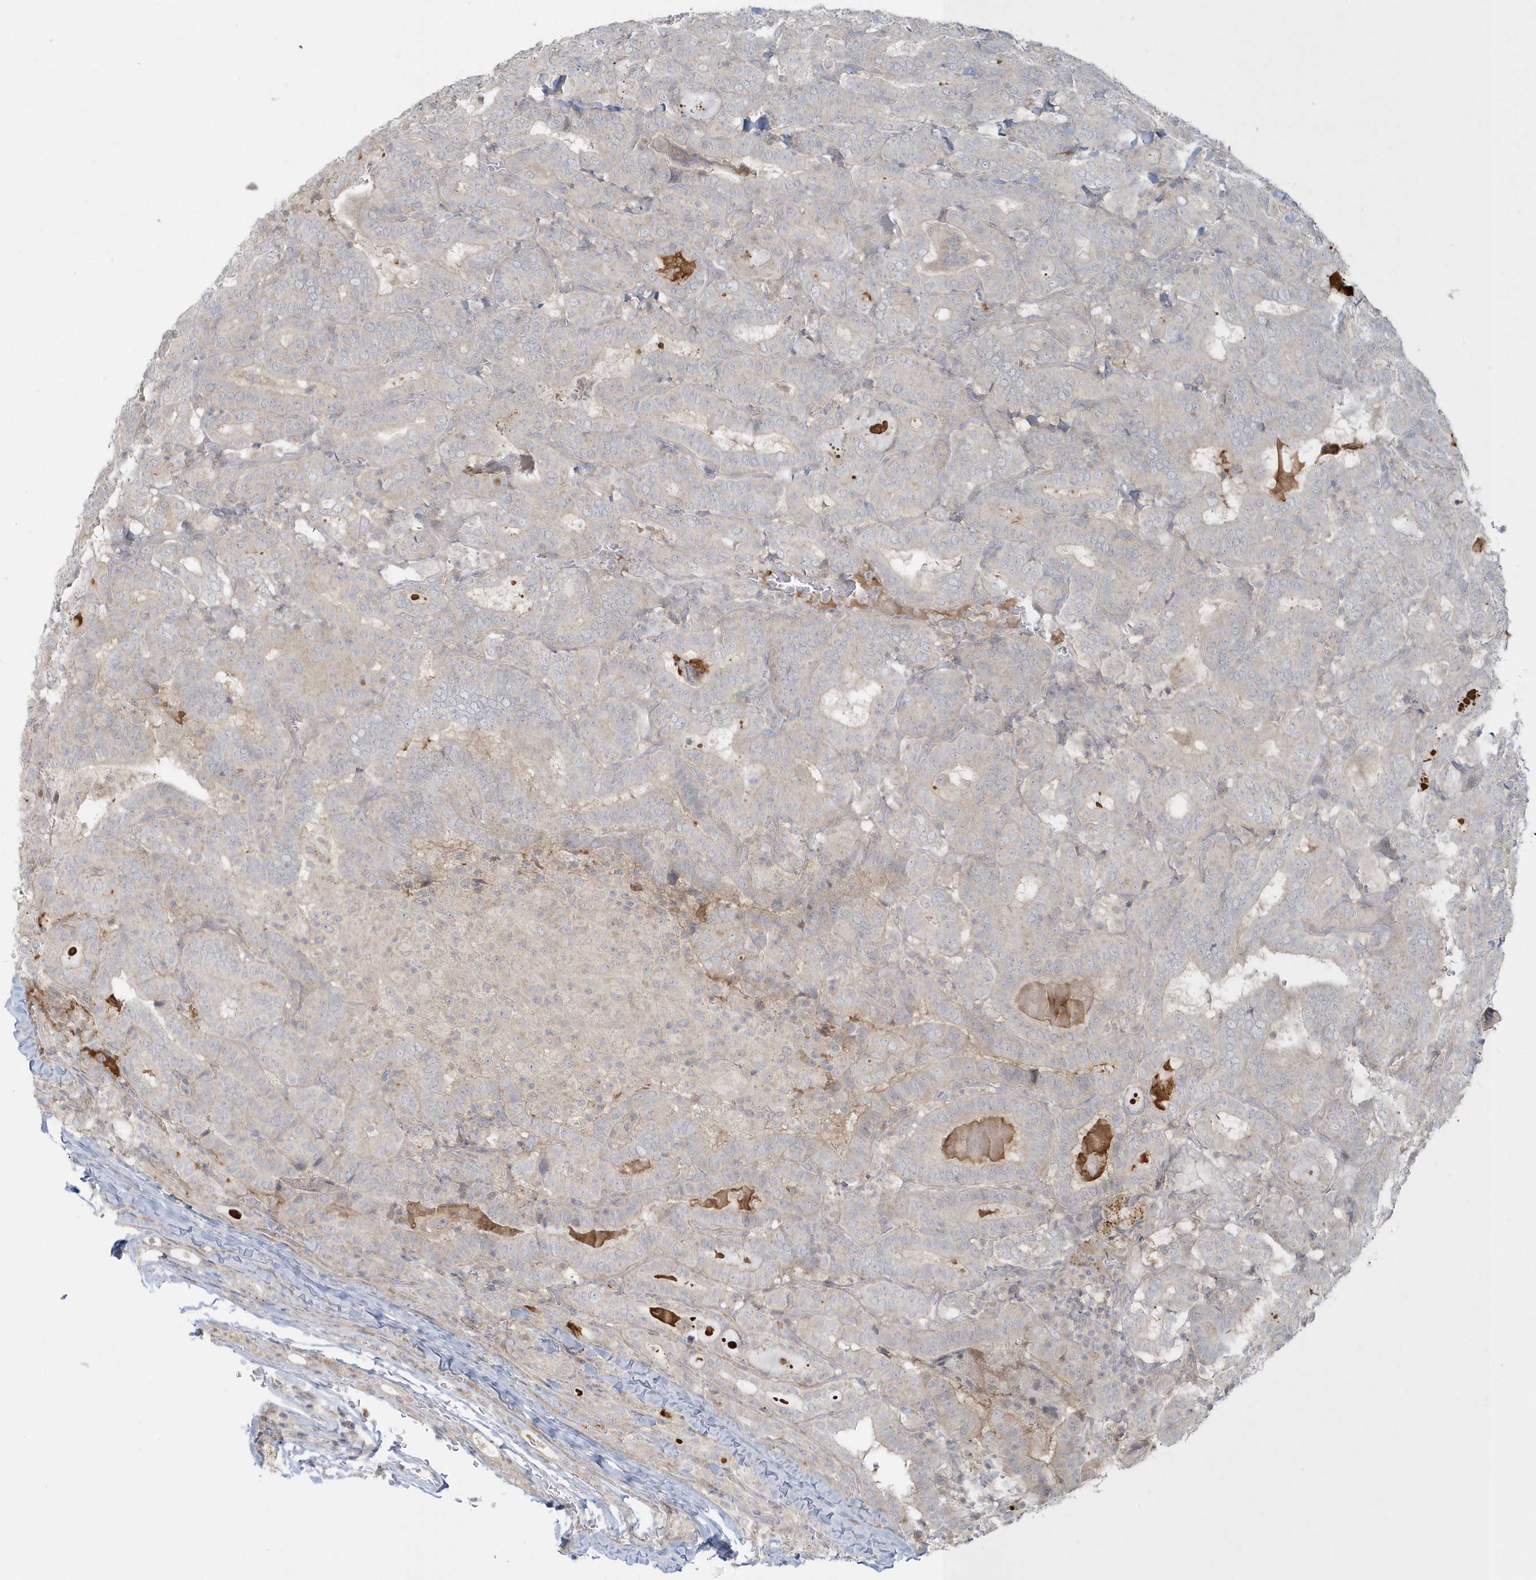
{"staining": {"intensity": "negative", "quantity": "none", "location": "none"}, "tissue": "thyroid cancer", "cell_type": "Tumor cells", "image_type": "cancer", "snomed": [{"axis": "morphology", "description": "Papillary adenocarcinoma, NOS"}, {"axis": "topography", "description": "Thyroid gland"}], "caption": "Immunohistochemistry of thyroid cancer exhibits no staining in tumor cells.", "gene": "BLTP3A", "patient": {"sex": "female", "age": 72}}